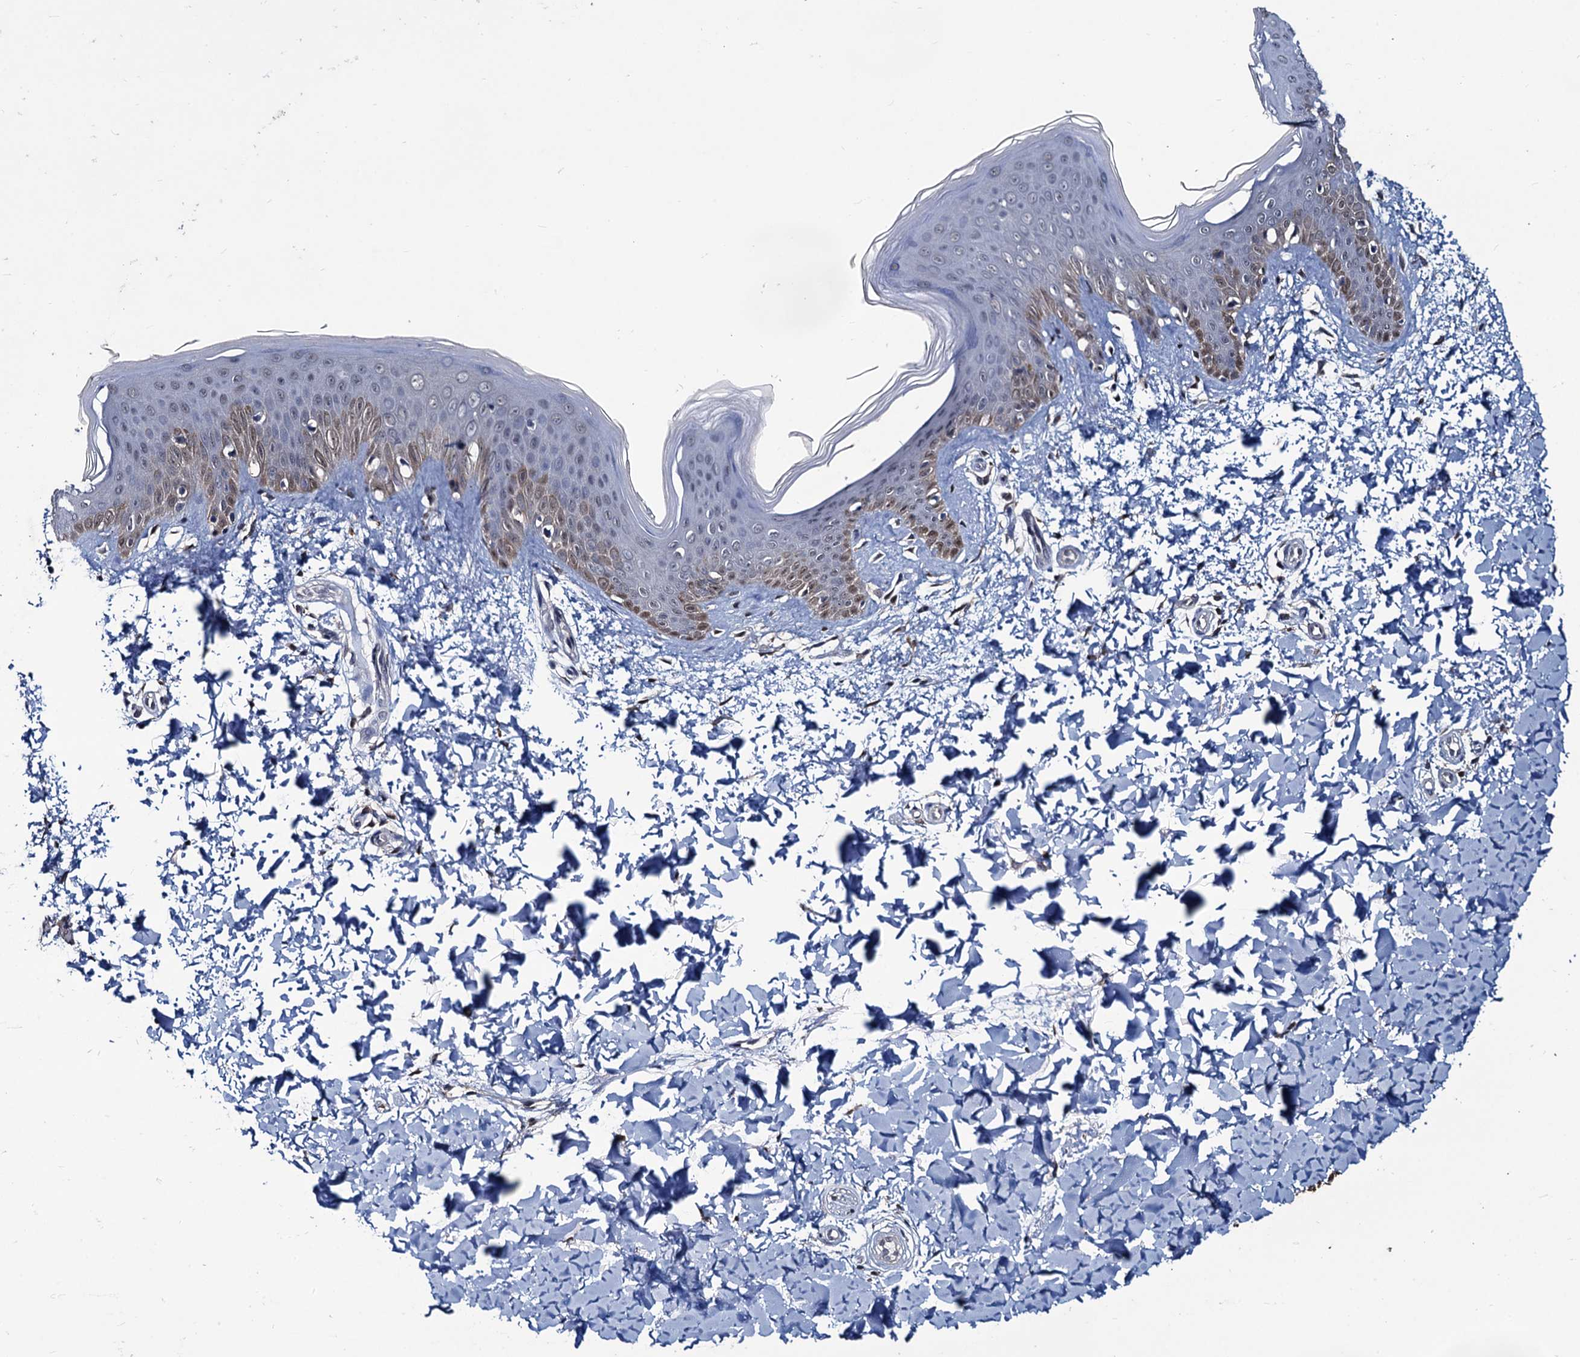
{"staining": {"intensity": "moderate", "quantity": ">75%", "location": "cytoplasmic/membranous,nuclear"}, "tissue": "skin", "cell_type": "Fibroblasts", "image_type": "normal", "snomed": [{"axis": "morphology", "description": "Normal tissue, NOS"}, {"axis": "topography", "description": "Skin"}], "caption": "Fibroblasts display medium levels of moderate cytoplasmic/membranous,nuclear positivity in about >75% of cells in unremarkable skin. The protein is stained brown, and the nuclei are stained in blue (DAB (3,3'-diaminobenzidine) IHC with brightfield microscopy, high magnification).", "gene": "RTKN2", "patient": {"sex": "male", "age": 36}}